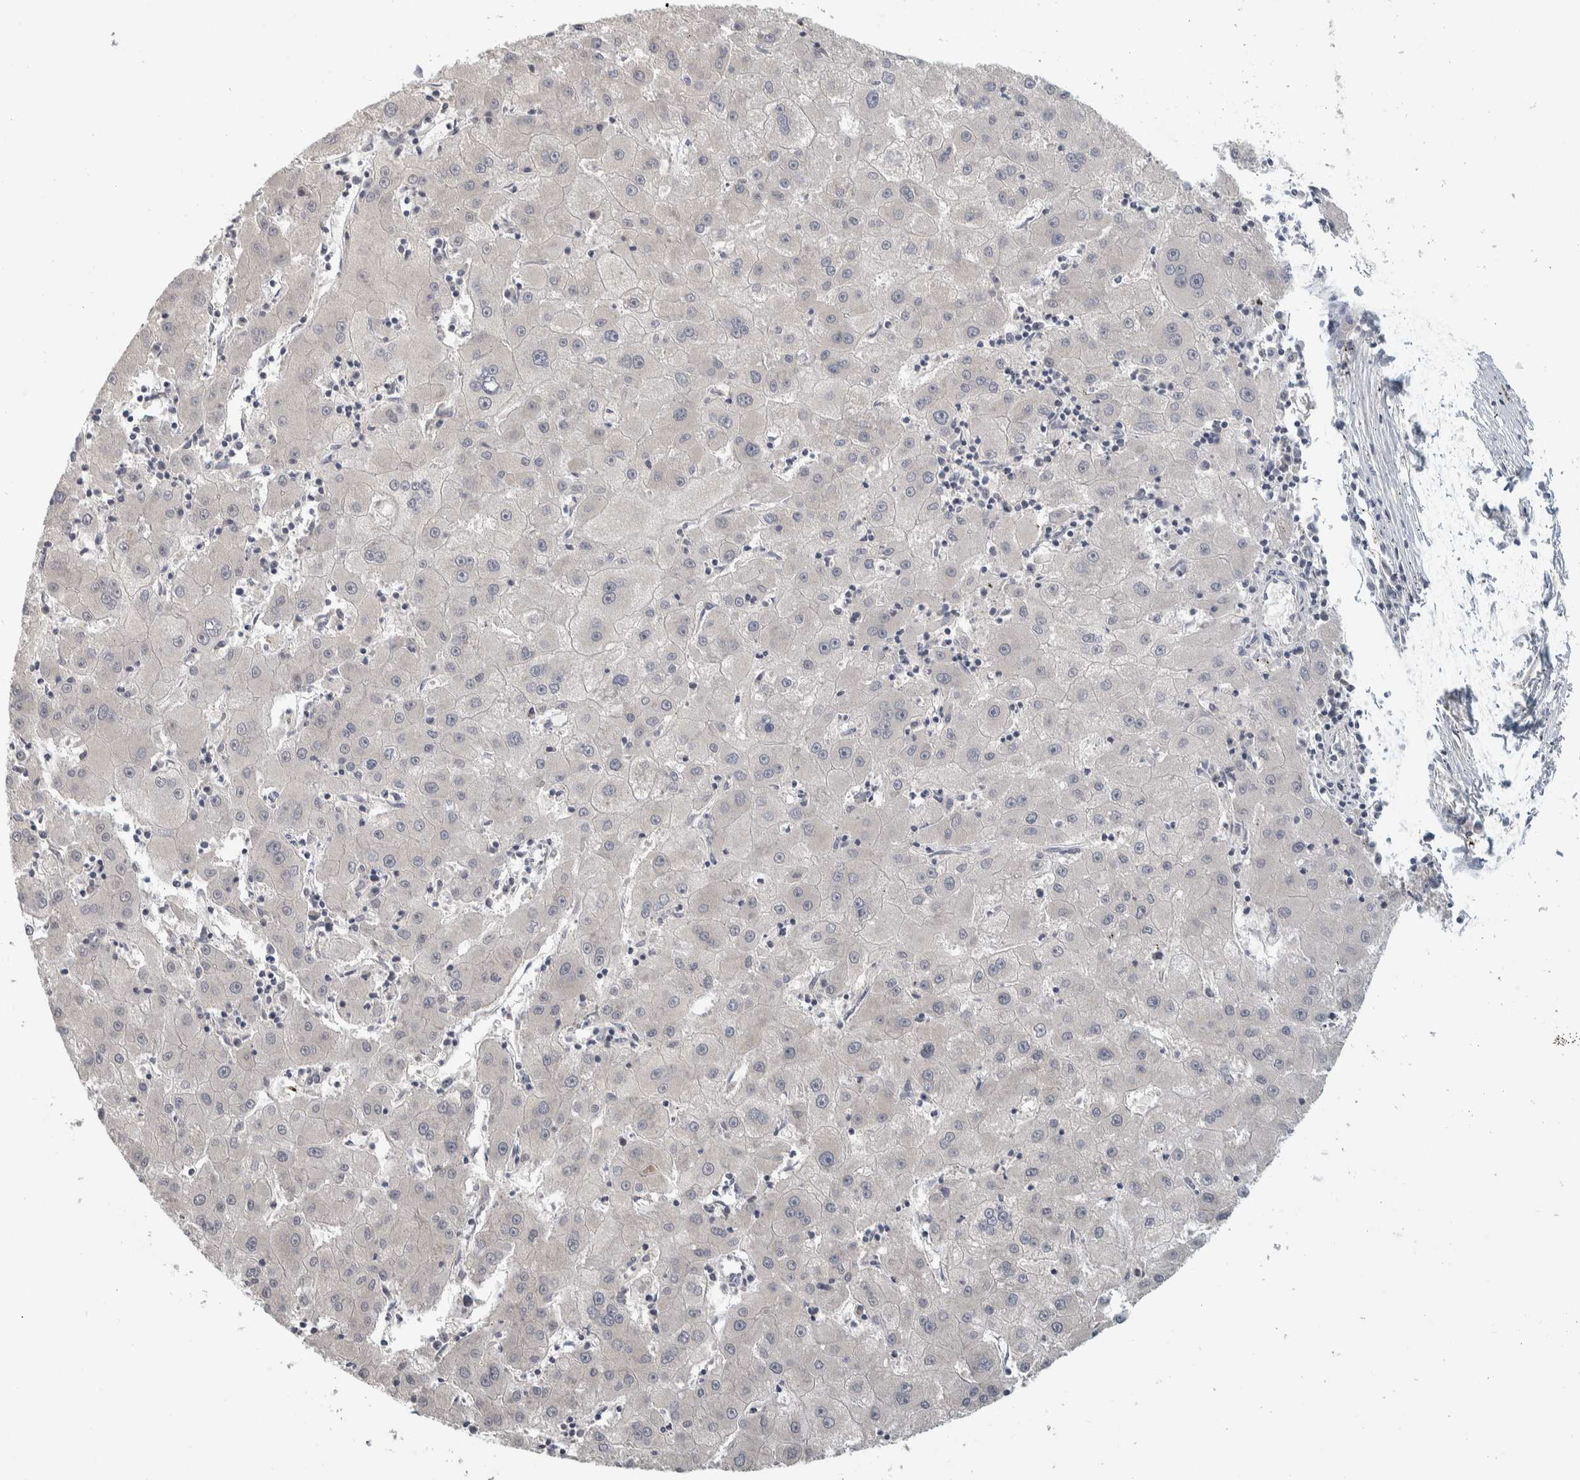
{"staining": {"intensity": "negative", "quantity": "none", "location": "none"}, "tissue": "liver cancer", "cell_type": "Tumor cells", "image_type": "cancer", "snomed": [{"axis": "morphology", "description": "Carcinoma, Hepatocellular, NOS"}, {"axis": "topography", "description": "Liver"}], "caption": "This is an IHC histopathology image of liver hepatocellular carcinoma. There is no staining in tumor cells.", "gene": "AFP", "patient": {"sex": "male", "age": 72}}